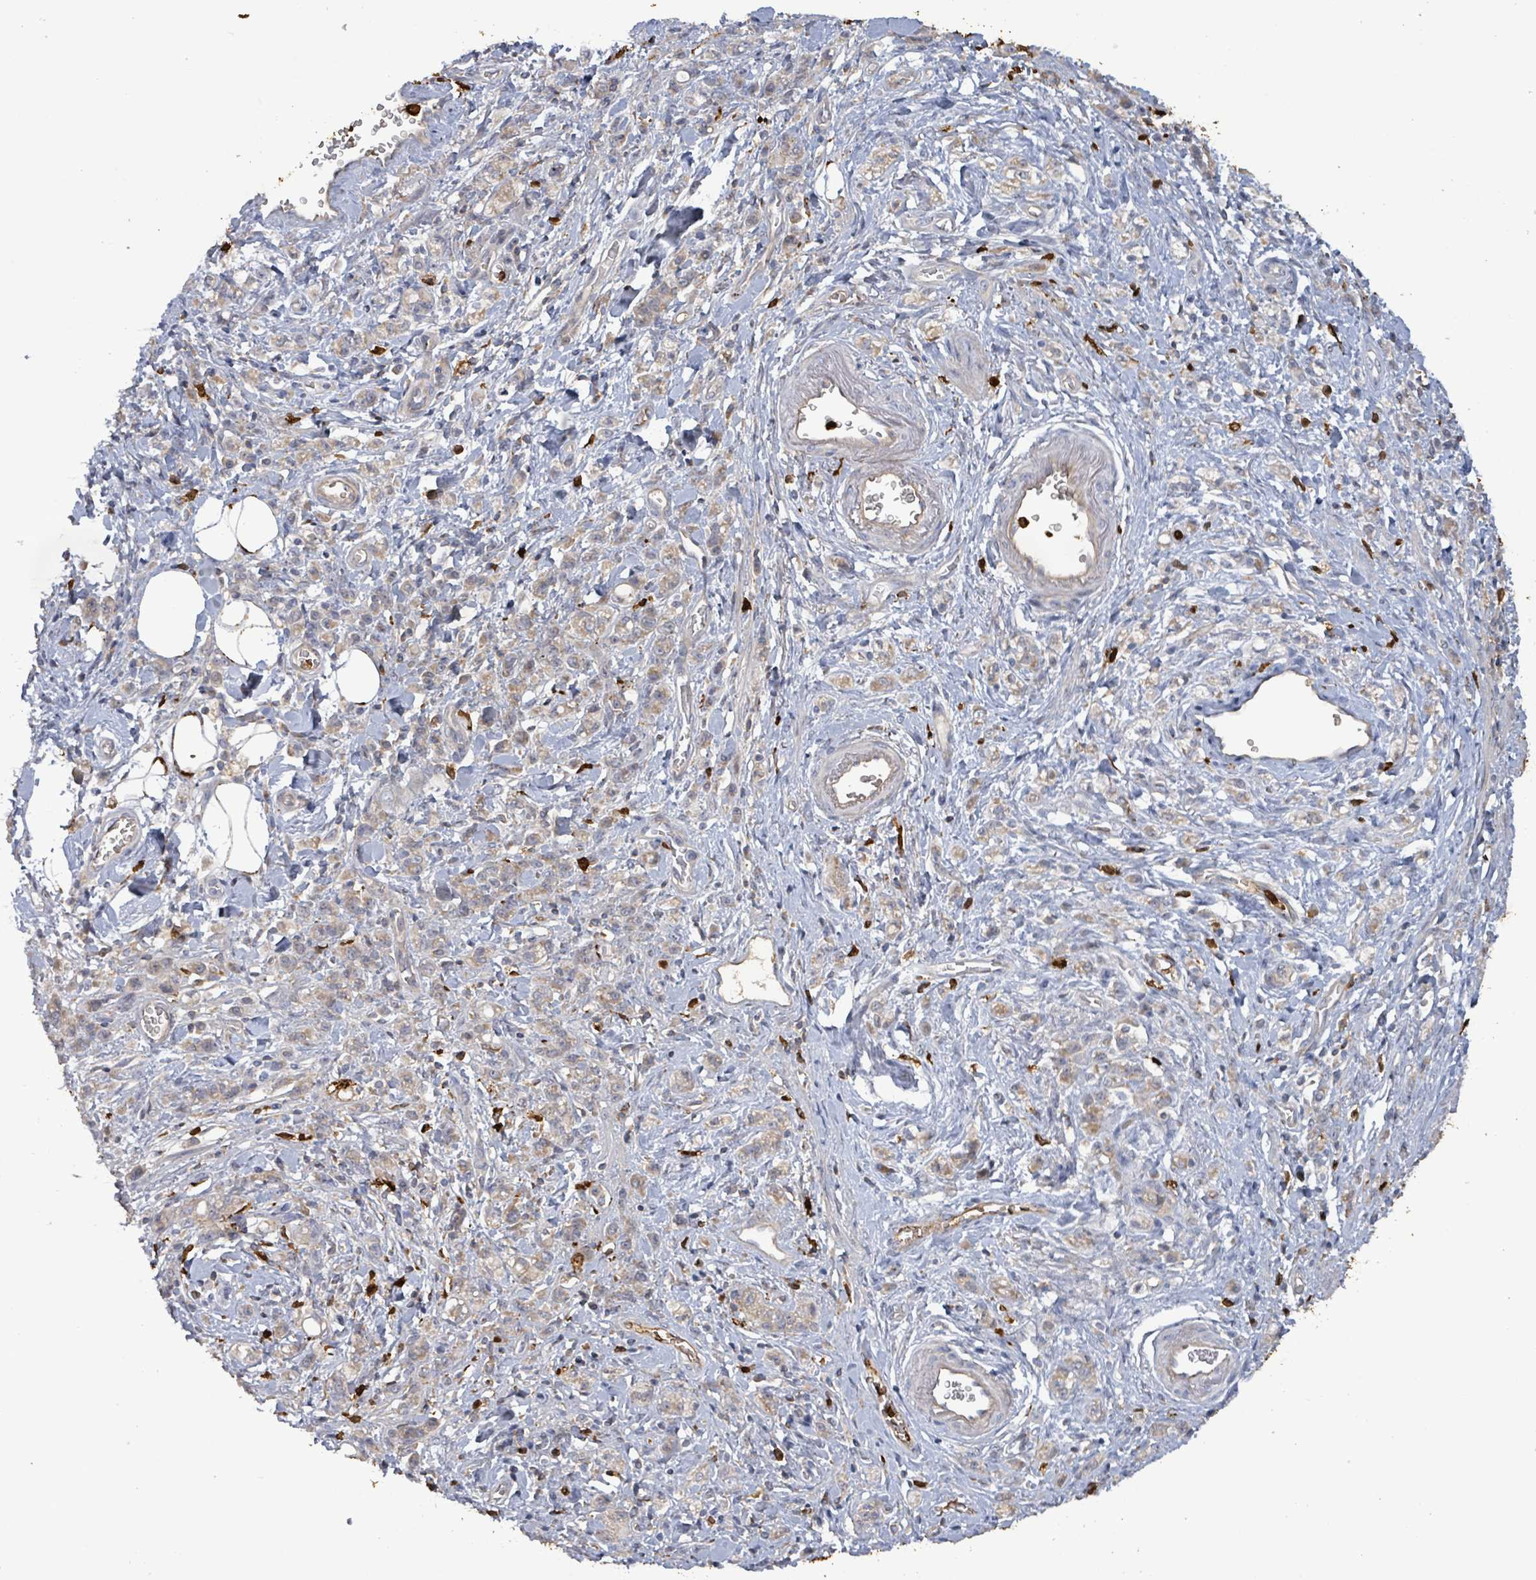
{"staining": {"intensity": "weak", "quantity": "<25%", "location": "cytoplasmic/membranous"}, "tissue": "stomach cancer", "cell_type": "Tumor cells", "image_type": "cancer", "snomed": [{"axis": "morphology", "description": "Adenocarcinoma, NOS"}, {"axis": "topography", "description": "Stomach"}], "caption": "IHC histopathology image of neoplastic tissue: human stomach cancer (adenocarcinoma) stained with DAB (3,3'-diaminobenzidine) exhibits no significant protein positivity in tumor cells.", "gene": "FAM210A", "patient": {"sex": "male", "age": 77}}